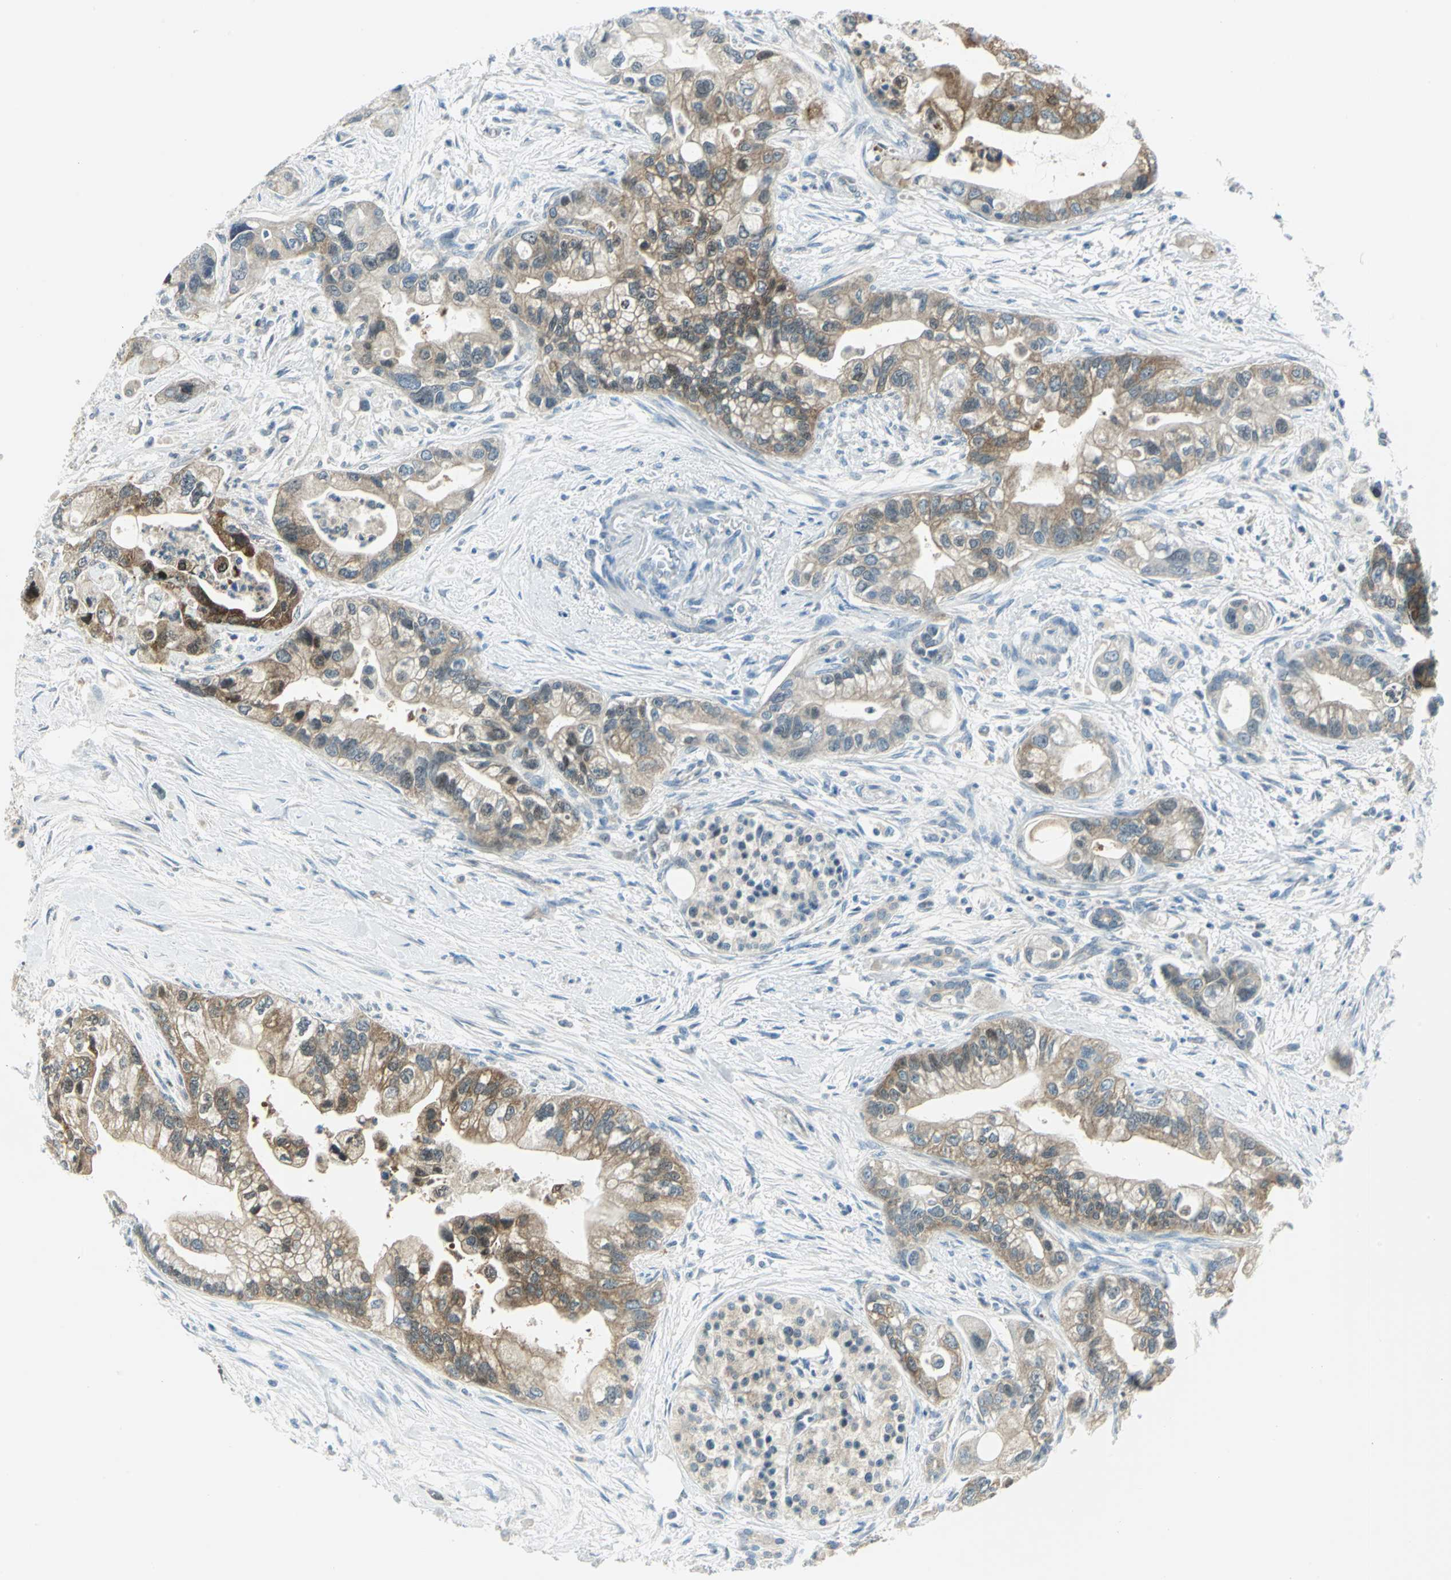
{"staining": {"intensity": "moderate", "quantity": "25%-75%", "location": "cytoplasmic/membranous"}, "tissue": "pancreatic cancer", "cell_type": "Tumor cells", "image_type": "cancer", "snomed": [{"axis": "morphology", "description": "Adenocarcinoma, NOS"}, {"axis": "topography", "description": "Pancreas"}], "caption": "Protein expression analysis of pancreatic cancer (adenocarcinoma) displays moderate cytoplasmic/membranous staining in about 25%-75% of tumor cells. (DAB (3,3'-diaminobenzidine) IHC with brightfield microscopy, high magnification).", "gene": "ALDOA", "patient": {"sex": "male", "age": 70}}